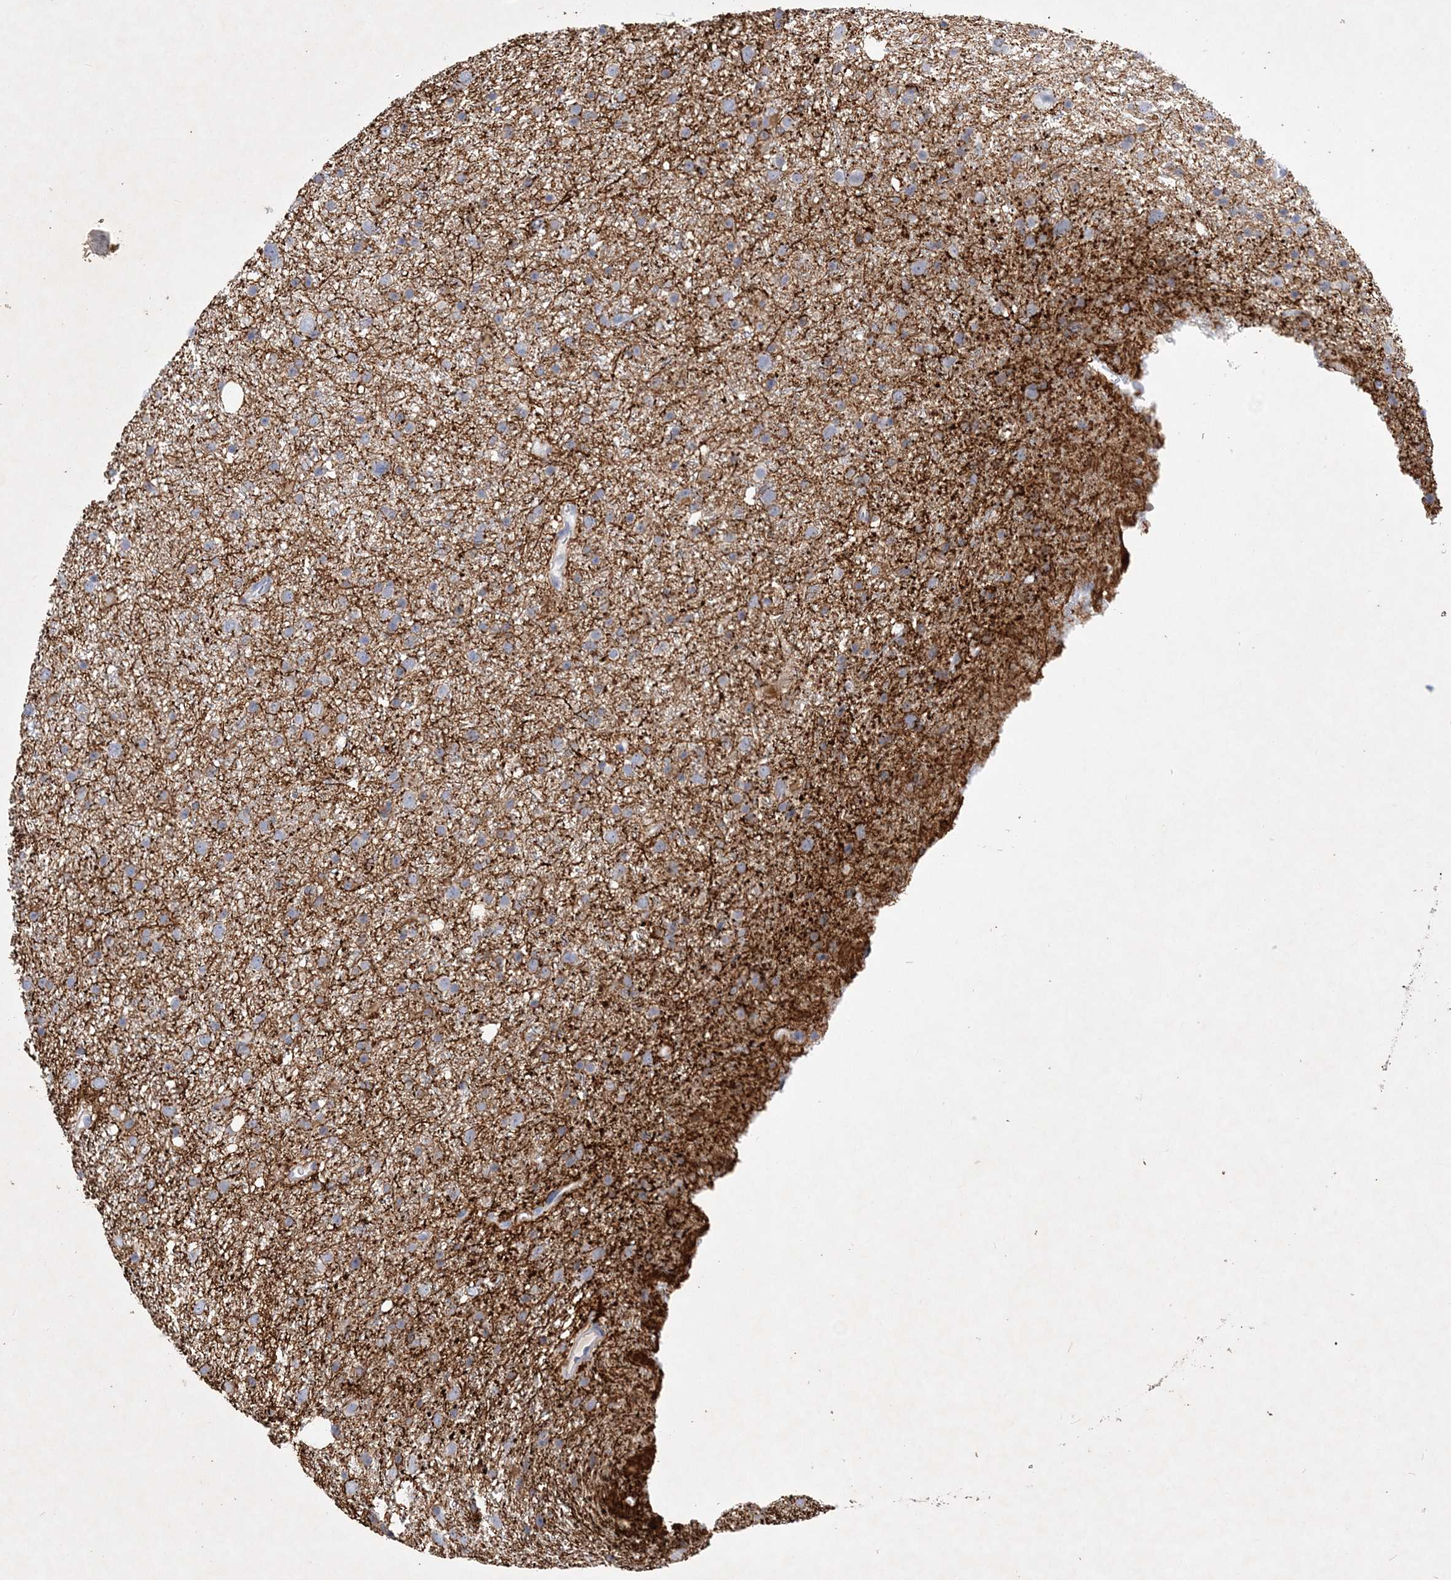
{"staining": {"intensity": "negative", "quantity": "none", "location": "none"}, "tissue": "glioma", "cell_type": "Tumor cells", "image_type": "cancer", "snomed": [{"axis": "morphology", "description": "Glioma, malignant, Low grade"}, {"axis": "topography", "description": "Cerebral cortex"}], "caption": "The micrograph demonstrates no significant positivity in tumor cells of low-grade glioma (malignant). The staining is performed using DAB brown chromogen with nuclei counter-stained in using hematoxylin.", "gene": "COPS8", "patient": {"sex": "female", "age": 39}}